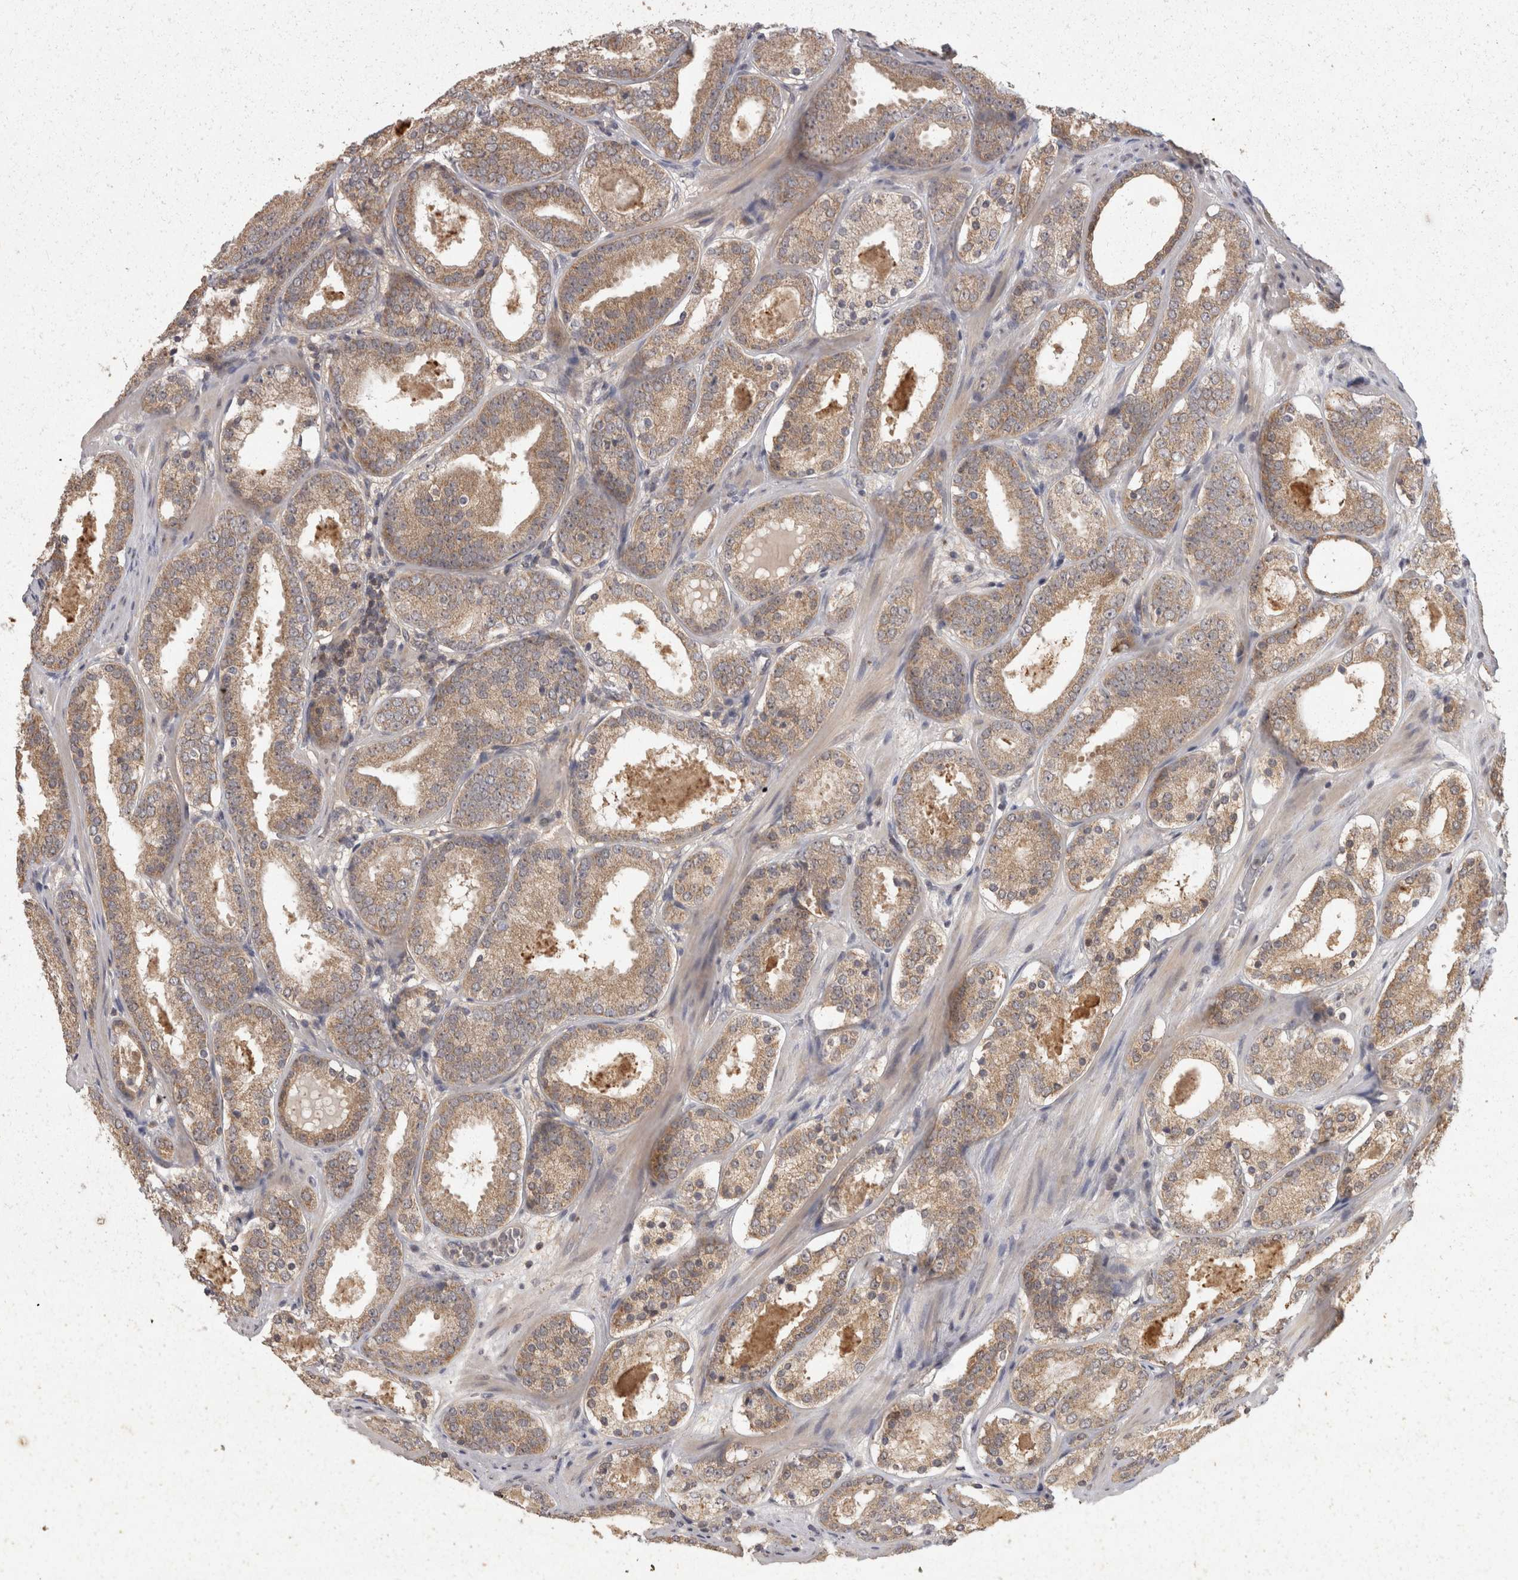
{"staining": {"intensity": "moderate", "quantity": ">75%", "location": "cytoplasmic/membranous"}, "tissue": "prostate cancer", "cell_type": "Tumor cells", "image_type": "cancer", "snomed": [{"axis": "morphology", "description": "Adenocarcinoma, Low grade"}, {"axis": "topography", "description": "Prostate"}], "caption": "A micrograph of human prostate low-grade adenocarcinoma stained for a protein demonstrates moderate cytoplasmic/membranous brown staining in tumor cells.", "gene": "ACAT2", "patient": {"sex": "male", "age": 69}}